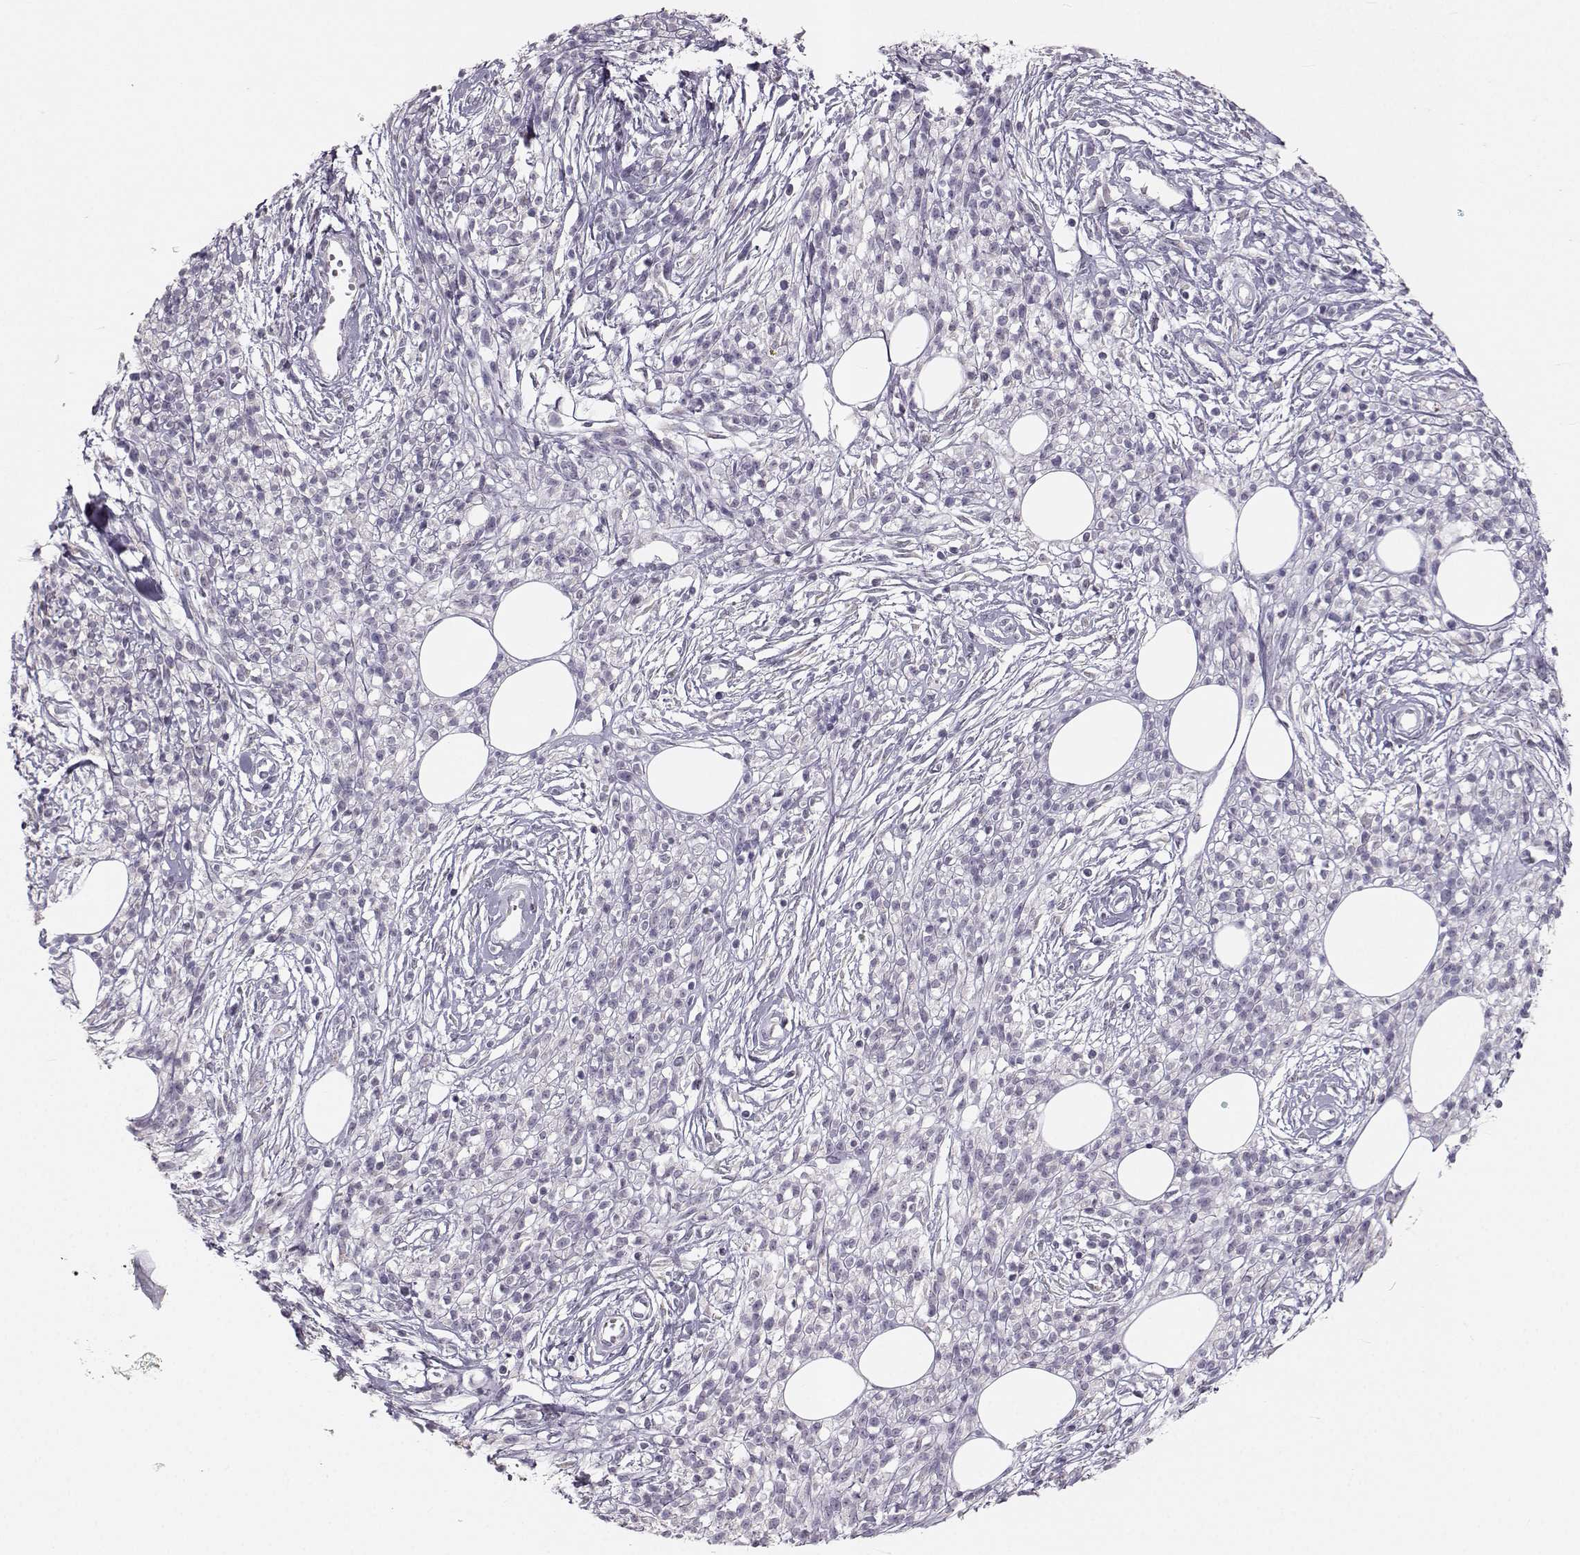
{"staining": {"intensity": "negative", "quantity": "none", "location": "none"}, "tissue": "melanoma", "cell_type": "Tumor cells", "image_type": "cancer", "snomed": [{"axis": "morphology", "description": "Malignant melanoma, NOS"}, {"axis": "topography", "description": "Skin"}, {"axis": "topography", "description": "Skin of trunk"}], "caption": "Immunohistochemistry (IHC) micrograph of human melanoma stained for a protein (brown), which displays no positivity in tumor cells.", "gene": "OIP5", "patient": {"sex": "male", "age": 74}}